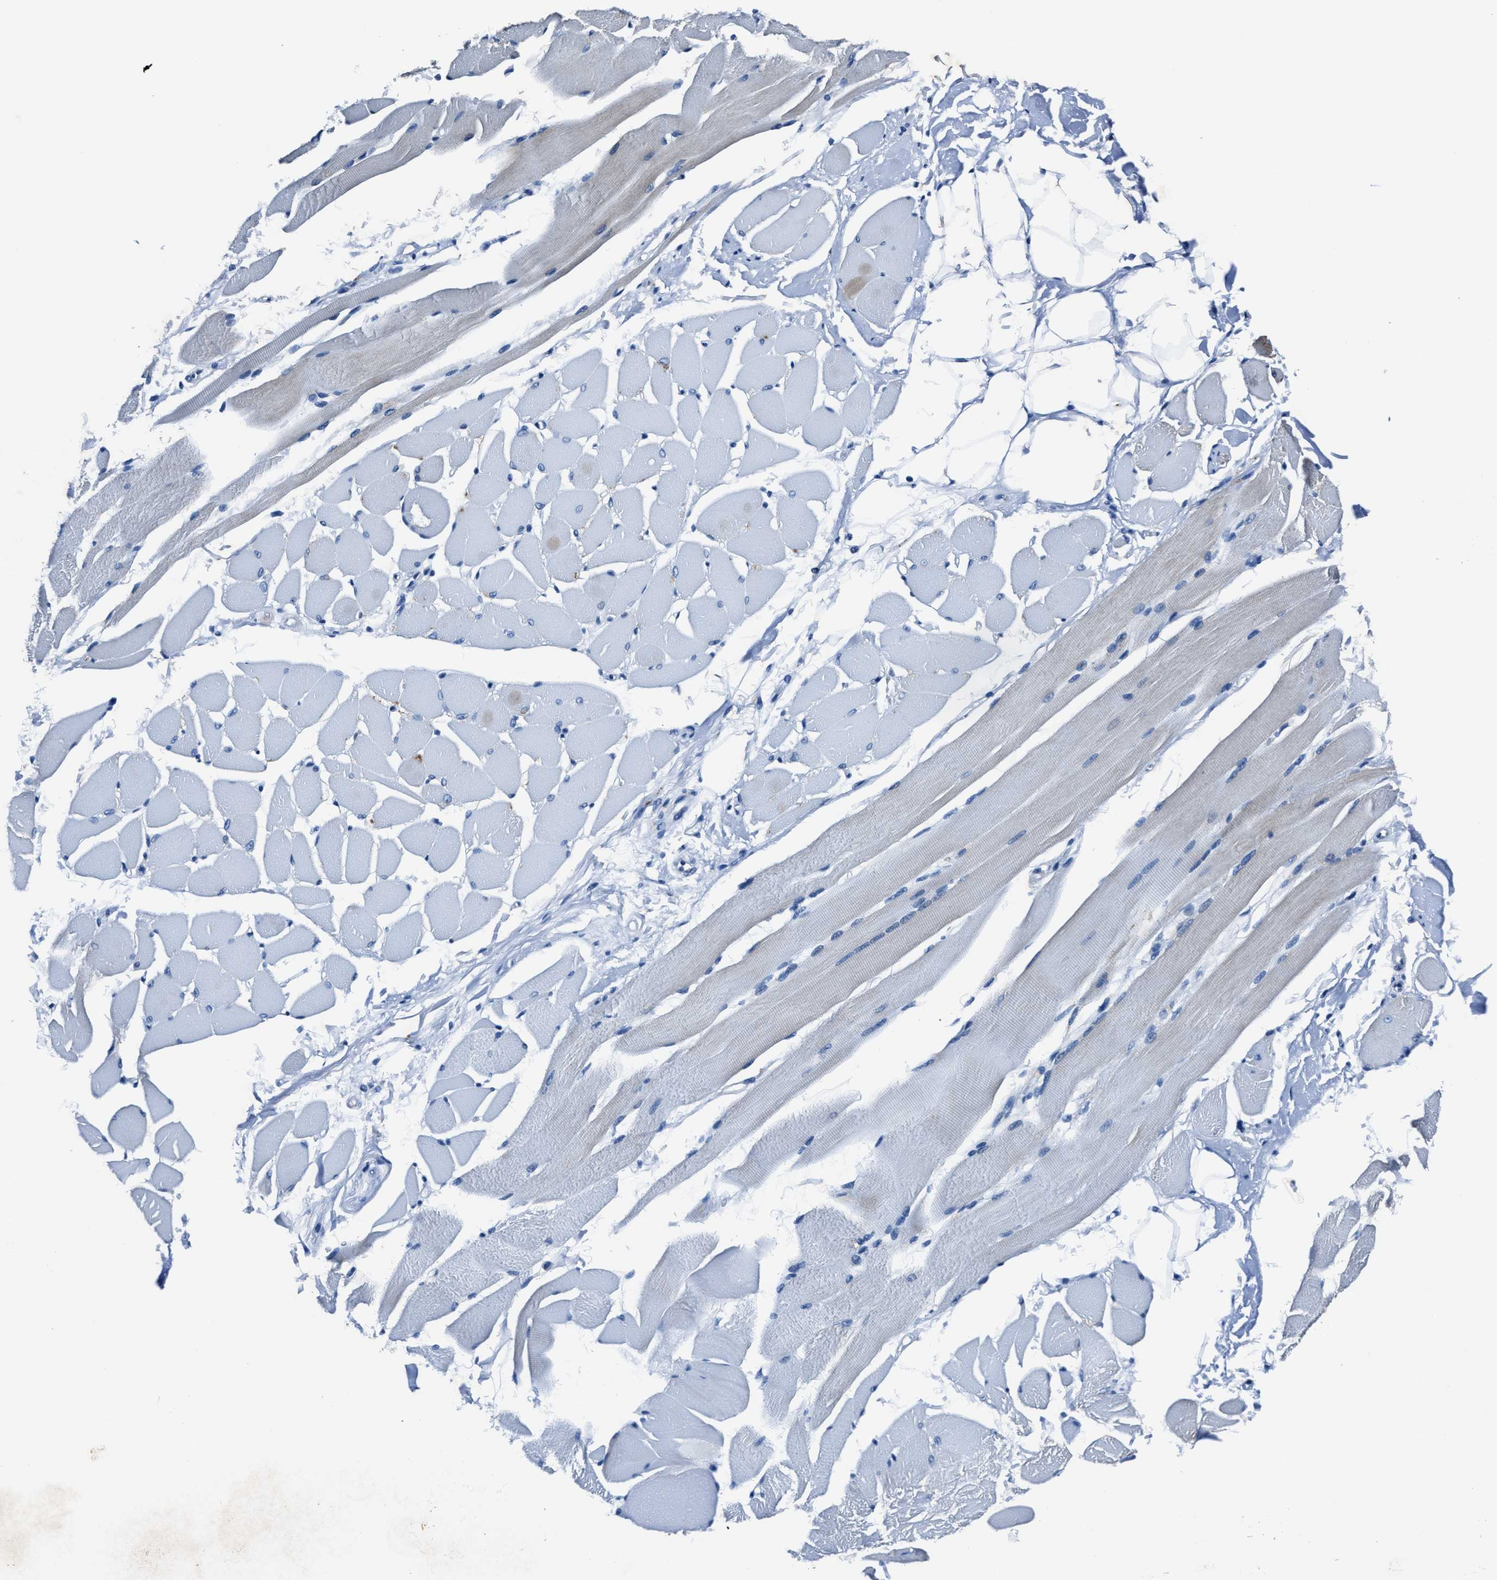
{"staining": {"intensity": "negative", "quantity": "none", "location": "none"}, "tissue": "skeletal muscle", "cell_type": "Myocytes", "image_type": "normal", "snomed": [{"axis": "morphology", "description": "Normal tissue, NOS"}, {"axis": "topography", "description": "Skeletal muscle"}, {"axis": "topography", "description": "Peripheral nerve tissue"}], "caption": "An immunohistochemistry (IHC) histopathology image of benign skeletal muscle is shown. There is no staining in myocytes of skeletal muscle. Brightfield microscopy of IHC stained with DAB (3,3'-diaminobenzidine) (brown) and hematoxylin (blue), captured at high magnification.", "gene": "NACAD", "patient": {"sex": "female", "age": 84}}